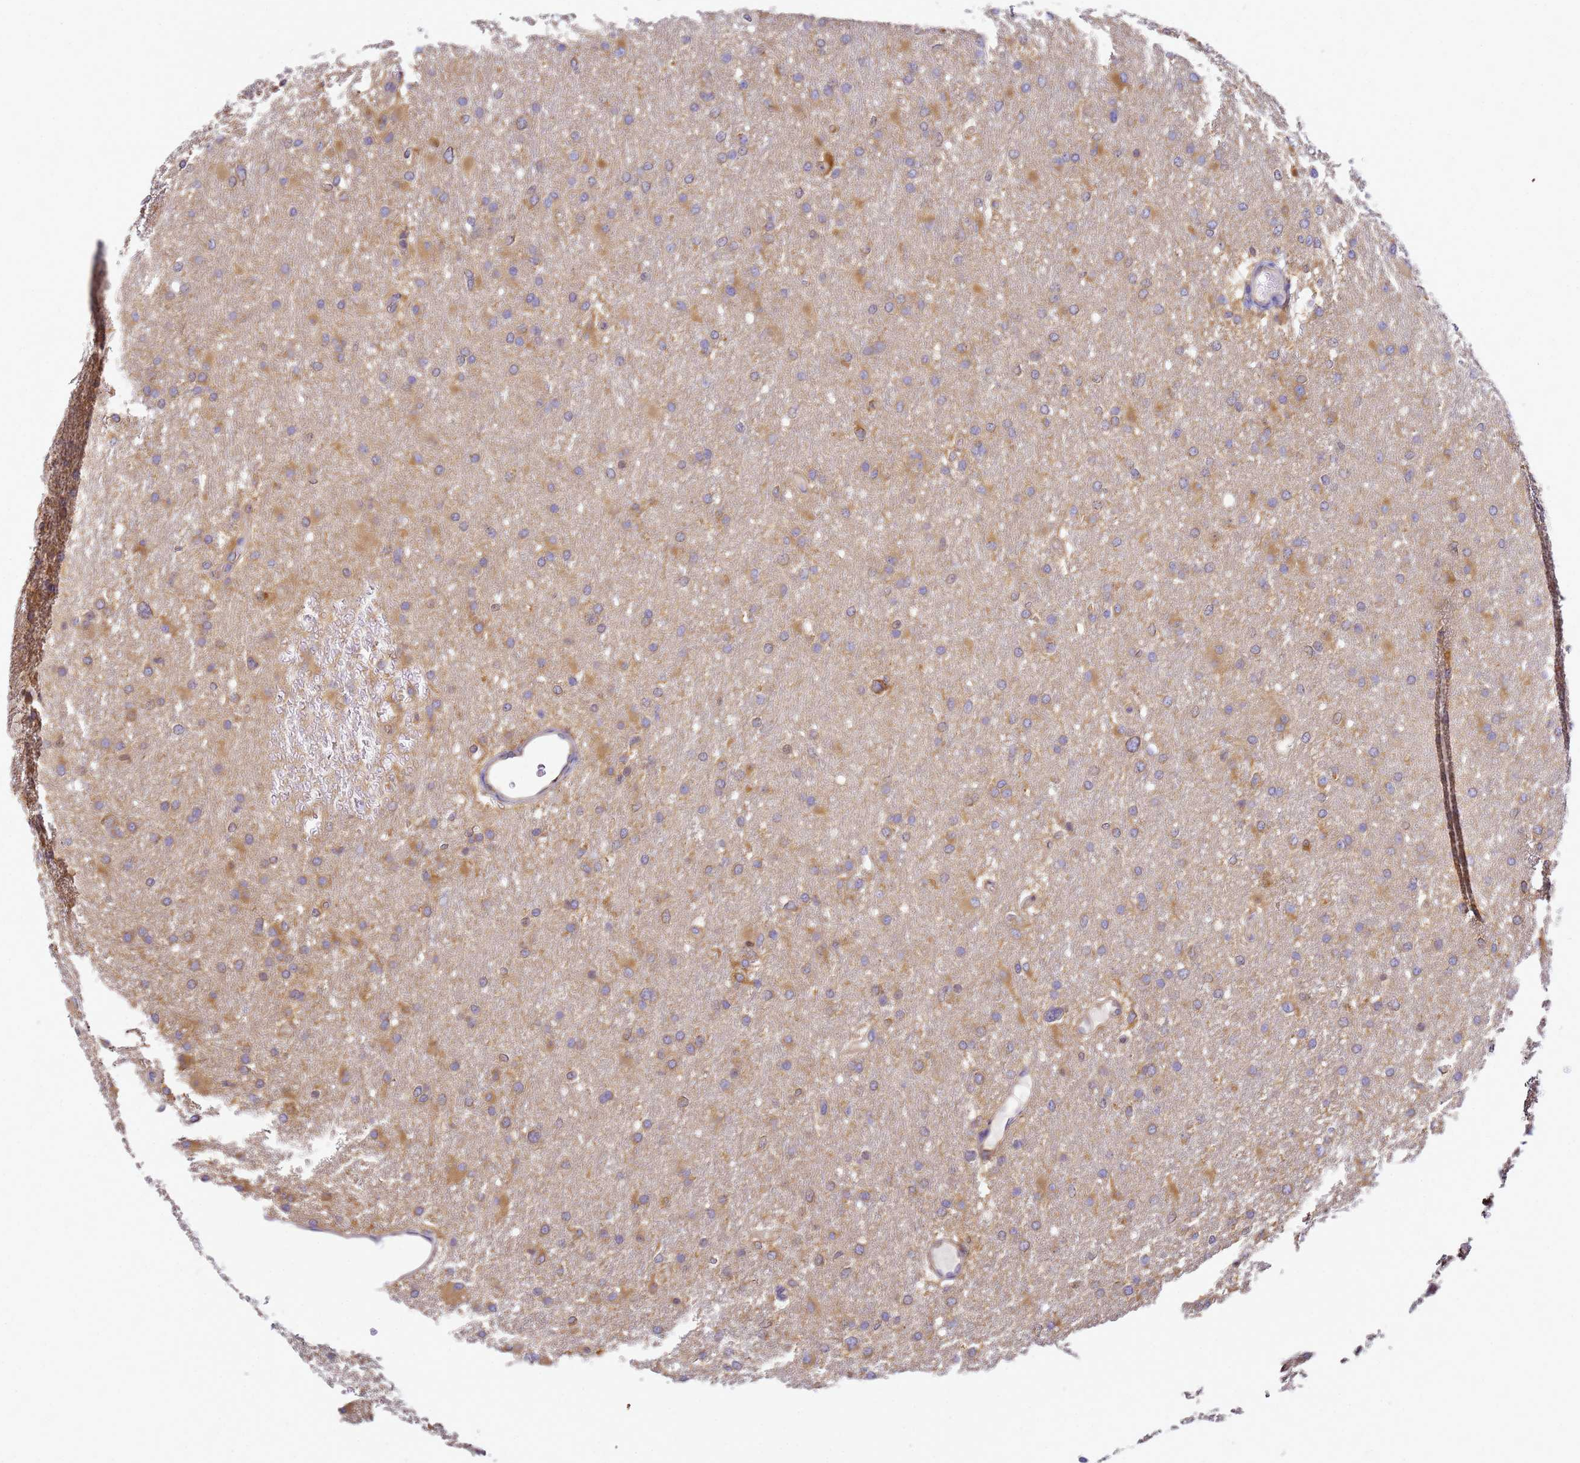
{"staining": {"intensity": "moderate", "quantity": ">75%", "location": "cytoplasmic/membranous"}, "tissue": "glioma", "cell_type": "Tumor cells", "image_type": "cancer", "snomed": [{"axis": "morphology", "description": "Glioma, malignant, High grade"}, {"axis": "topography", "description": "Cerebral cortex"}], "caption": "IHC (DAB) staining of human glioma reveals moderate cytoplasmic/membranous protein positivity in about >75% of tumor cells. Using DAB (brown) and hematoxylin (blue) stains, captured at high magnification using brightfield microscopy.", "gene": "NARS1", "patient": {"sex": "female", "age": 36}}